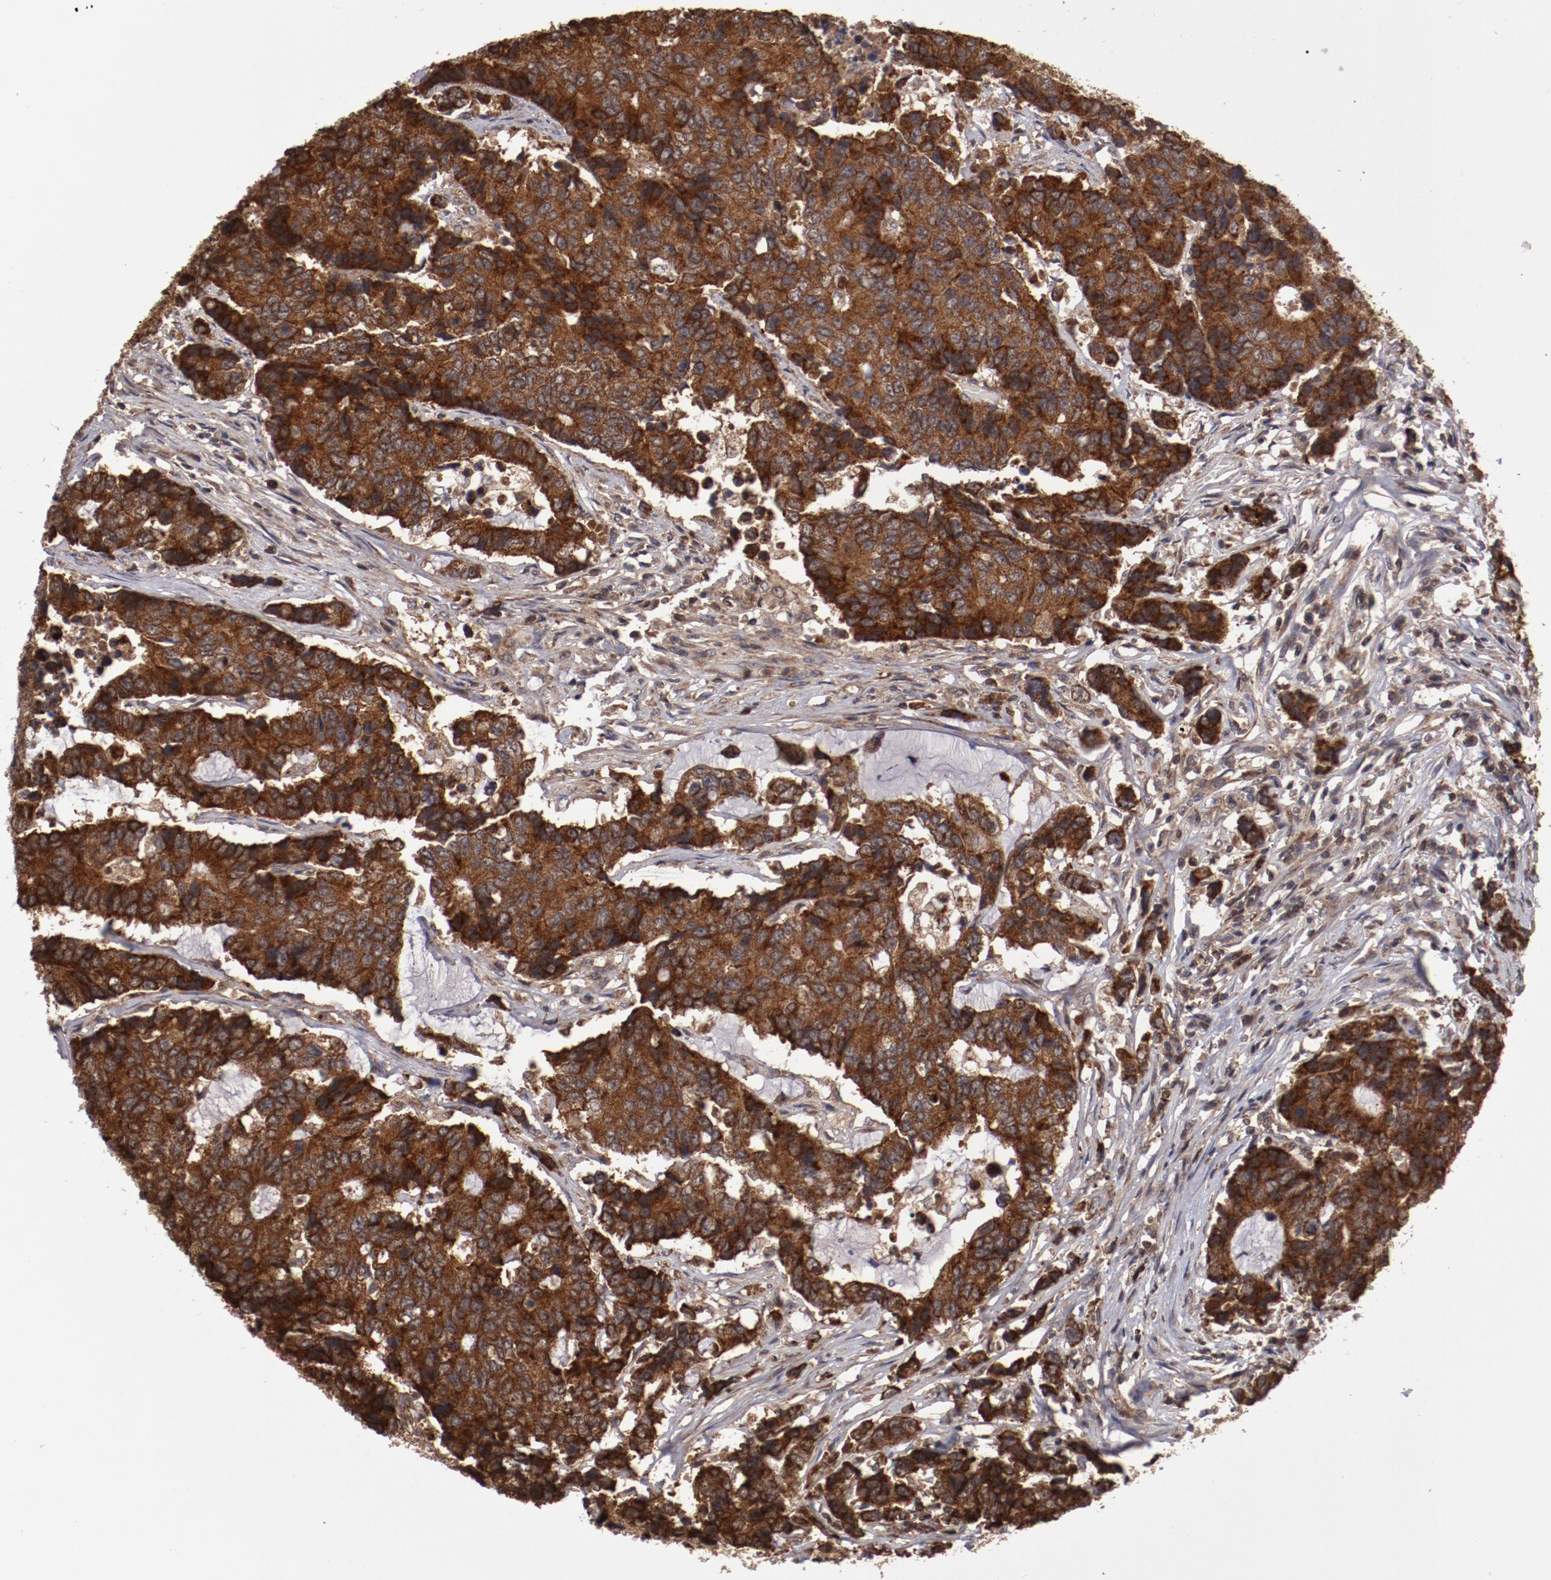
{"staining": {"intensity": "strong", "quantity": ">75%", "location": "cytoplasmic/membranous"}, "tissue": "colorectal cancer", "cell_type": "Tumor cells", "image_type": "cancer", "snomed": [{"axis": "morphology", "description": "Adenocarcinoma, NOS"}, {"axis": "topography", "description": "Colon"}], "caption": "Immunohistochemical staining of human colorectal adenocarcinoma exhibits high levels of strong cytoplasmic/membranous protein expression in about >75% of tumor cells. (Stains: DAB (3,3'-diaminobenzidine) in brown, nuclei in blue, Microscopy: brightfield microscopy at high magnification).", "gene": "RPS6KA6", "patient": {"sex": "female", "age": 86}}